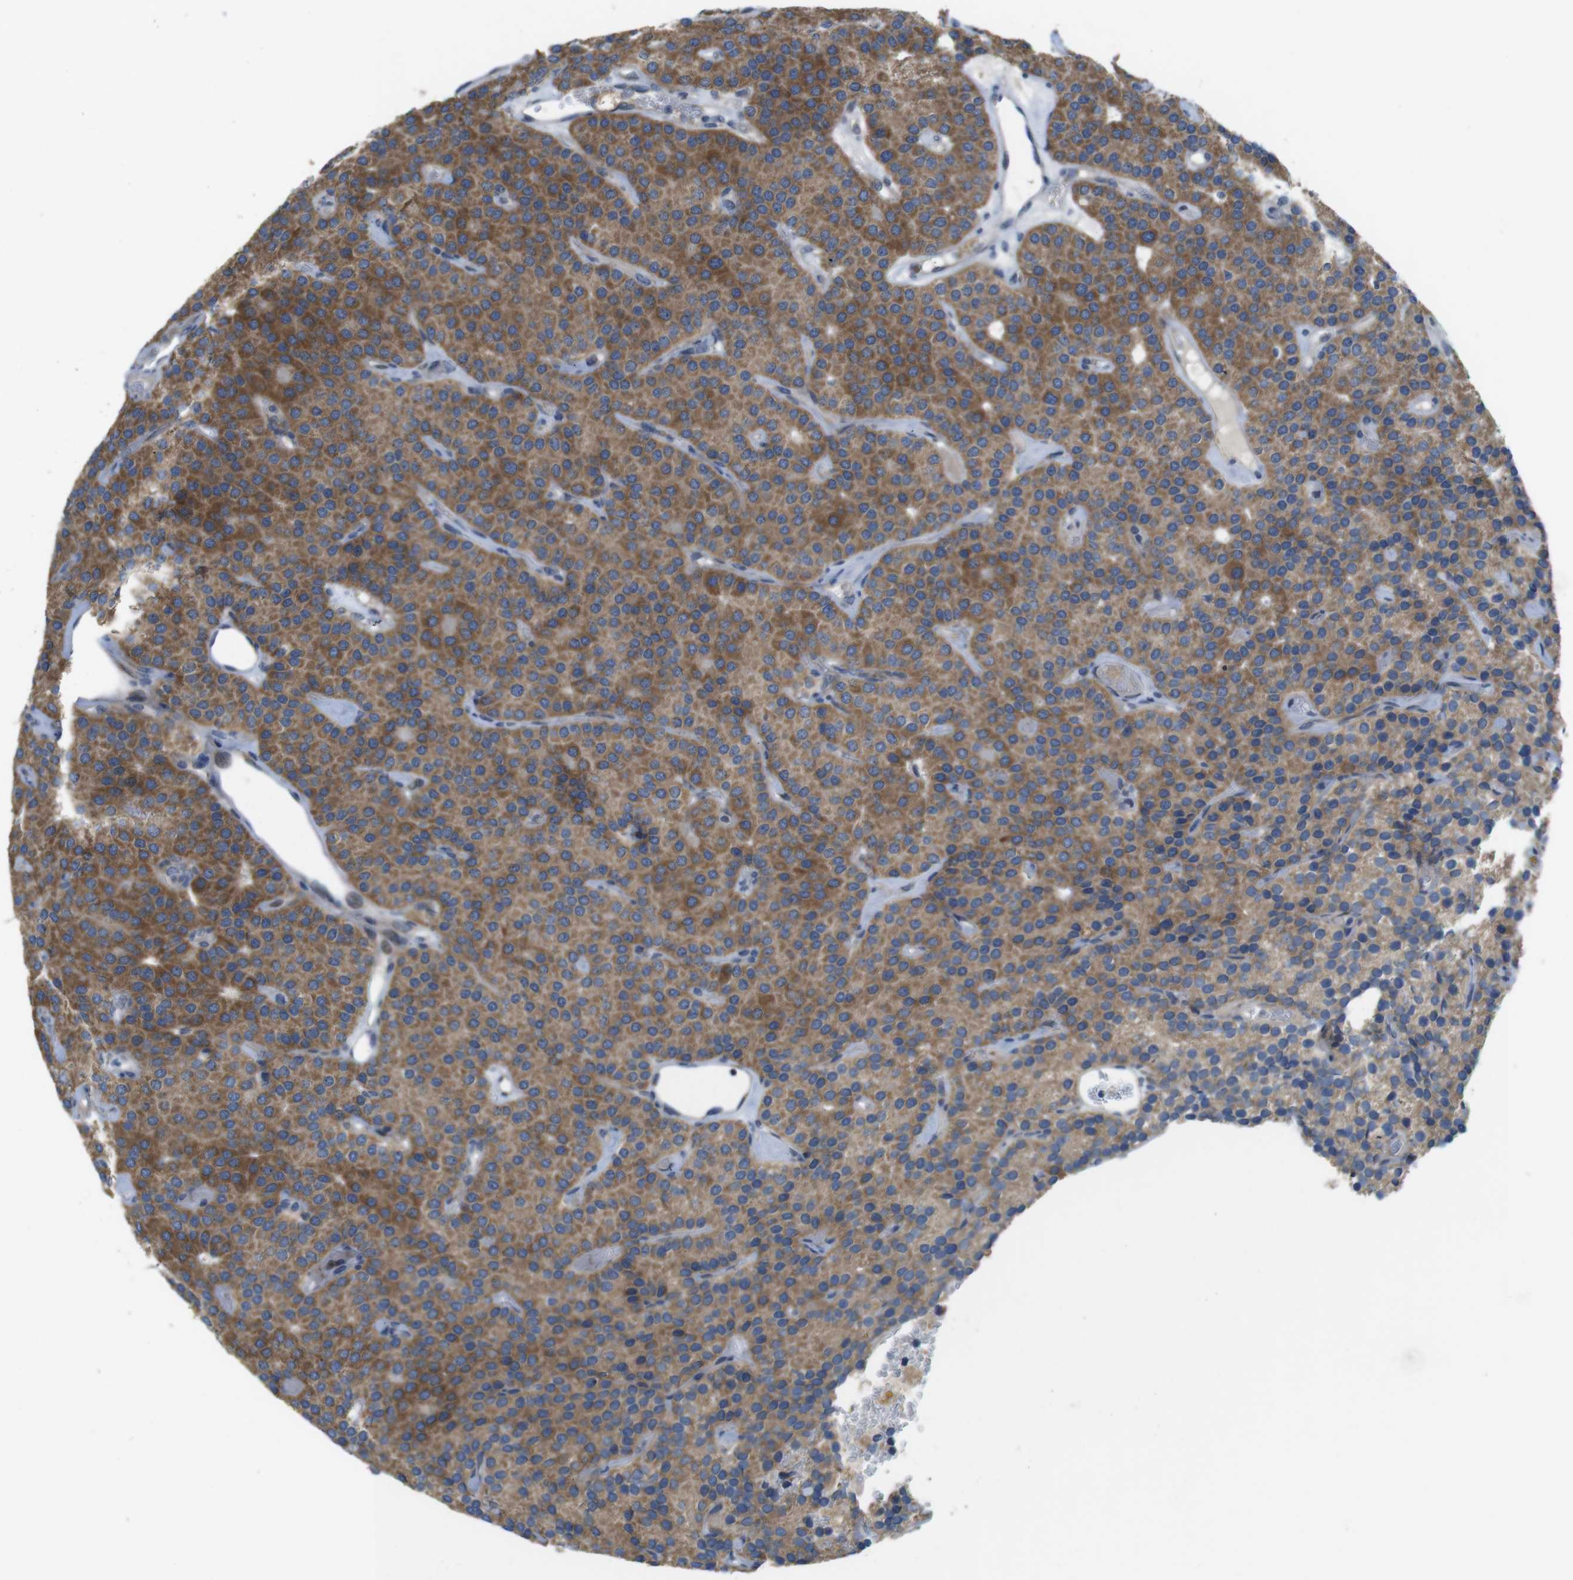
{"staining": {"intensity": "moderate", "quantity": ">75%", "location": "cytoplasmic/membranous"}, "tissue": "parathyroid gland", "cell_type": "Glandular cells", "image_type": "normal", "snomed": [{"axis": "morphology", "description": "Normal tissue, NOS"}, {"axis": "morphology", "description": "Adenoma, NOS"}, {"axis": "topography", "description": "Parathyroid gland"}], "caption": "Parathyroid gland was stained to show a protein in brown. There is medium levels of moderate cytoplasmic/membranous expression in about >75% of glandular cells. Using DAB (3,3'-diaminobenzidine) (brown) and hematoxylin (blue) stains, captured at high magnification using brightfield microscopy.", "gene": "MARCHF1", "patient": {"sex": "female", "age": 86}}